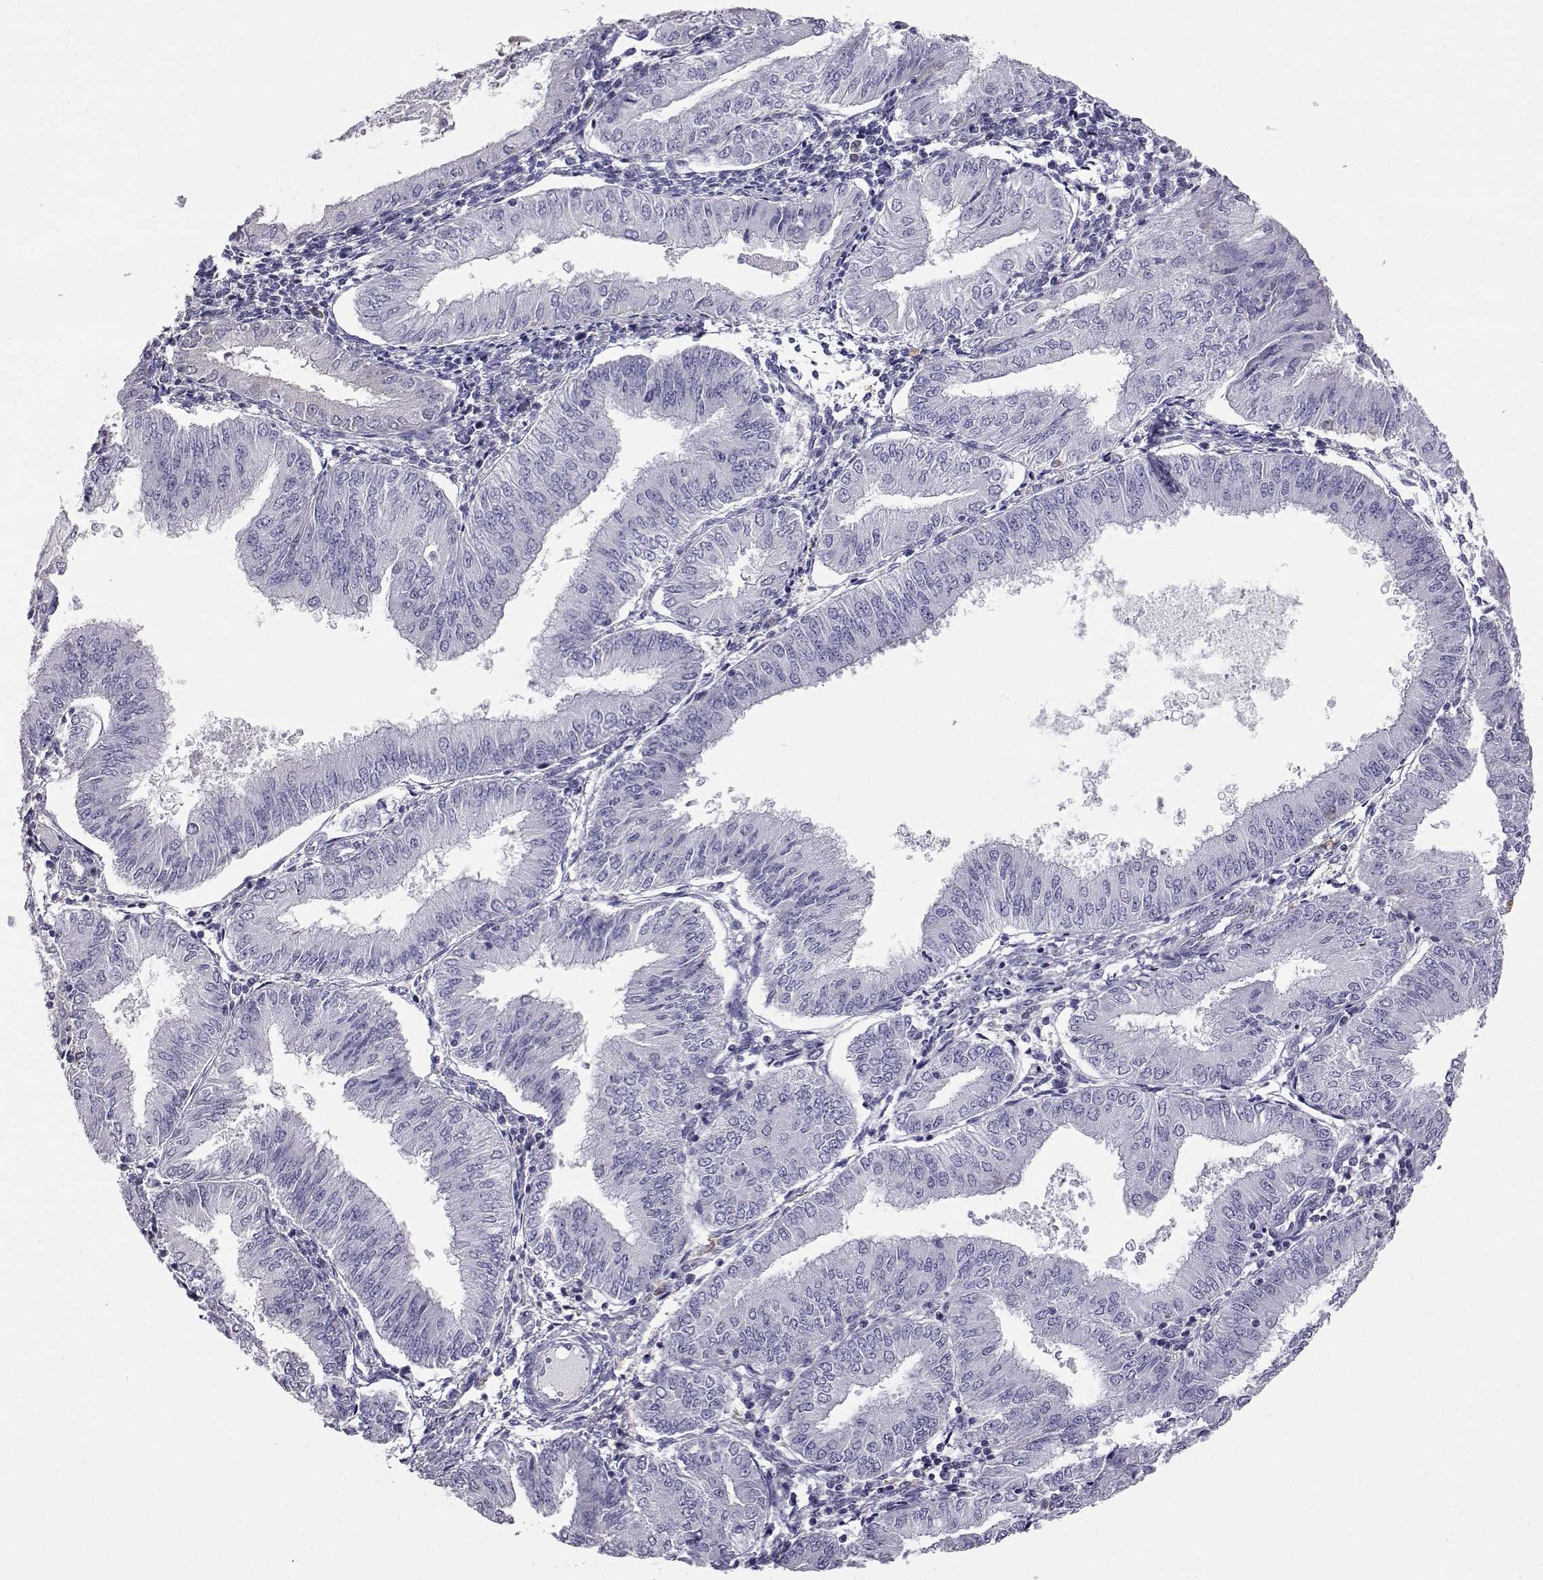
{"staining": {"intensity": "negative", "quantity": "none", "location": "none"}, "tissue": "endometrial cancer", "cell_type": "Tumor cells", "image_type": "cancer", "snomed": [{"axis": "morphology", "description": "Adenocarcinoma, NOS"}, {"axis": "topography", "description": "Endometrium"}], "caption": "A high-resolution micrograph shows immunohistochemistry staining of endometrial cancer, which reveals no significant positivity in tumor cells.", "gene": "AKR1B1", "patient": {"sex": "female", "age": 53}}